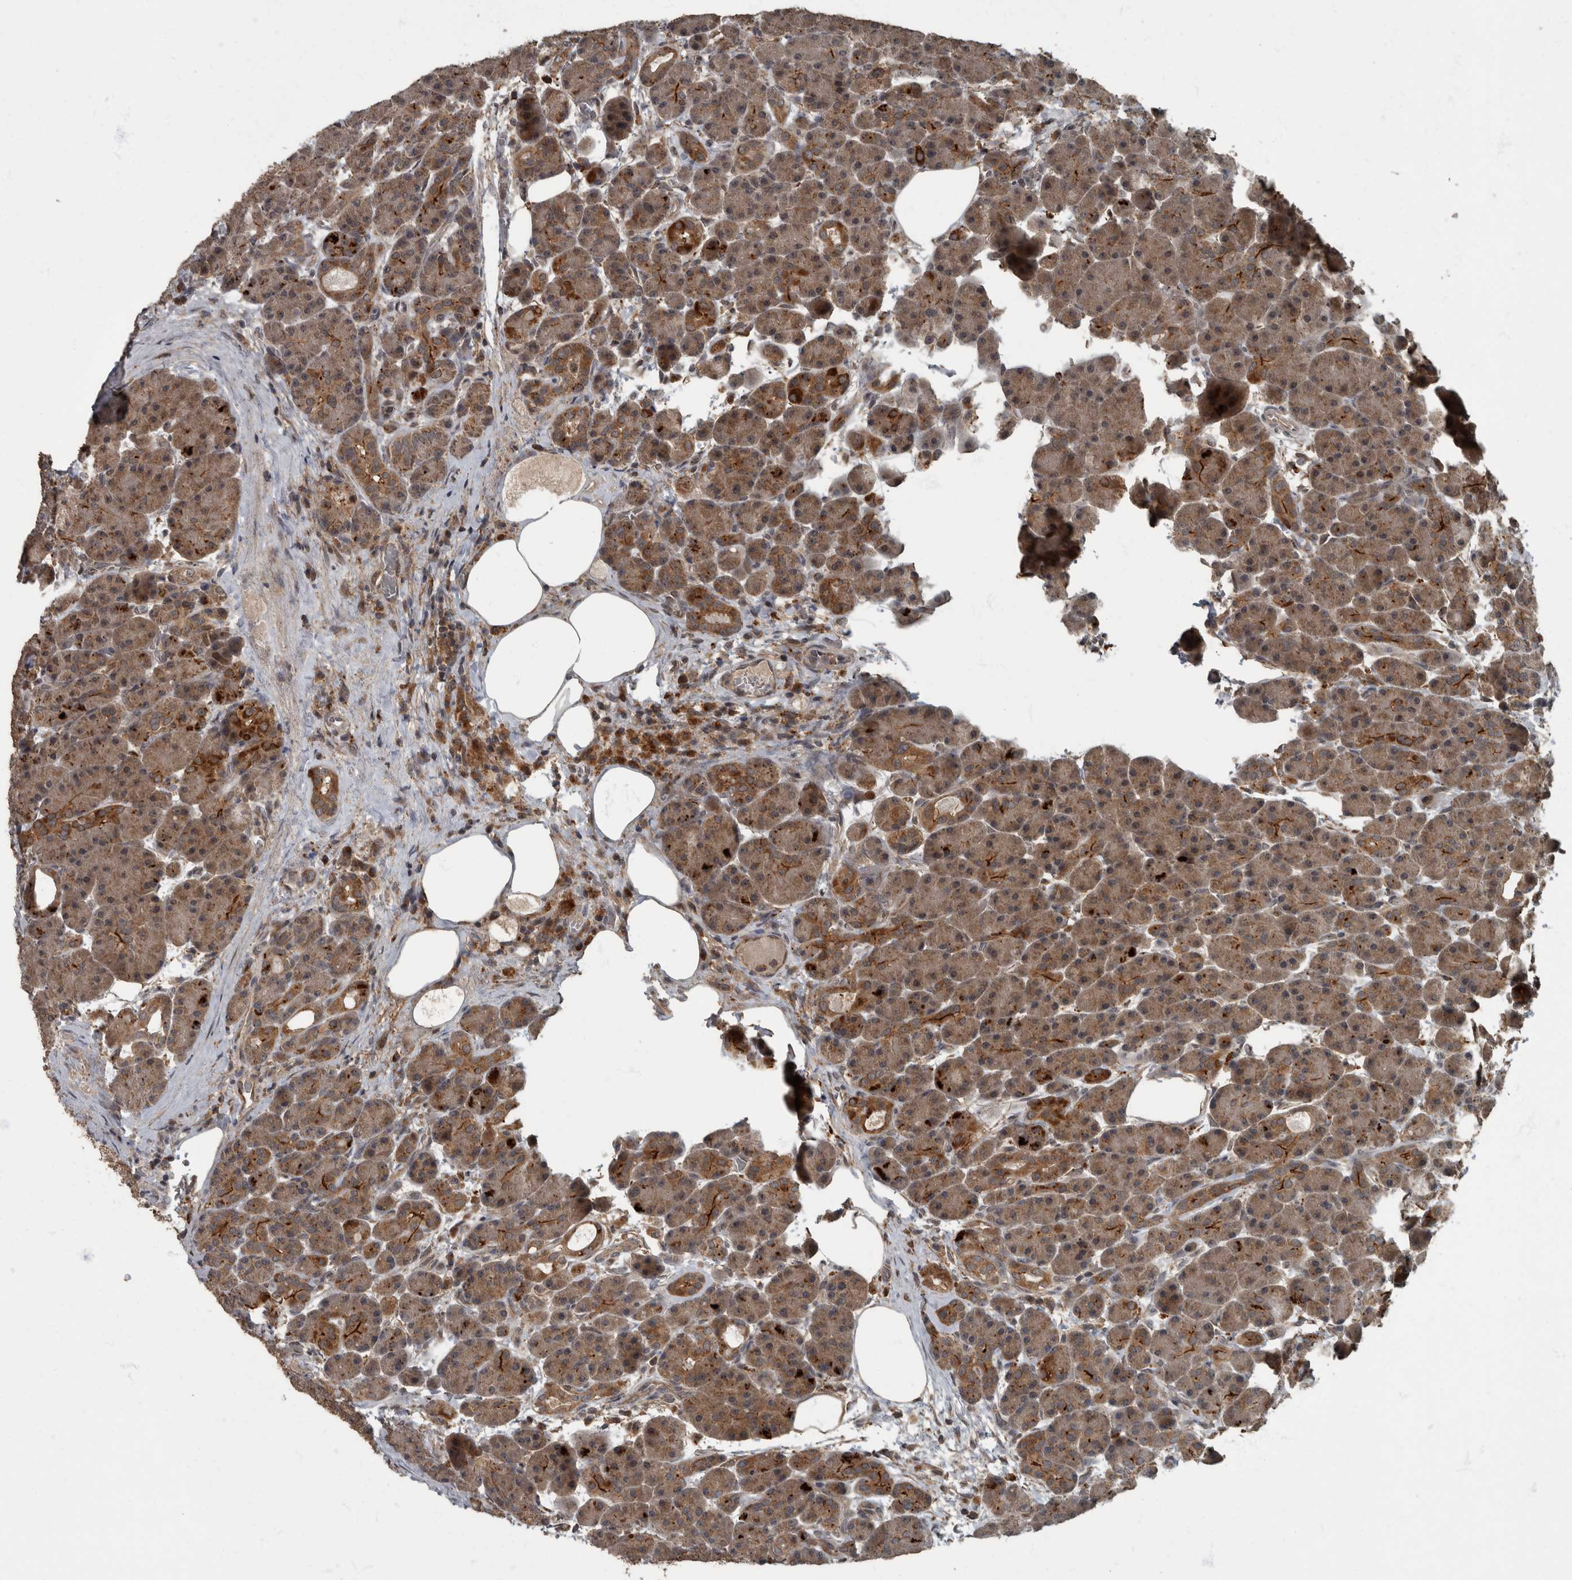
{"staining": {"intensity": "weak", "quantity": "25%-75%", "location": "cytoplasmic/membranous"}, "tissue": "pancreas", "cell_type": "Exocrine glandular cells", "image_type": "normal", "snomed": [{"axis": "morphology", "description": "Normal tissue, NOS"}, {"axis": "topography", "description": "Pancreas"}], "caption": "The micrograph demonstrates immunohistochemical staining of normal pancreas. There is weak cytoplasmic/membranous staining is present in about 25%-75% of exocrine glandular cells.", "gene": "RABGGTB", "patient": {"sex": "male", "age": 63}}